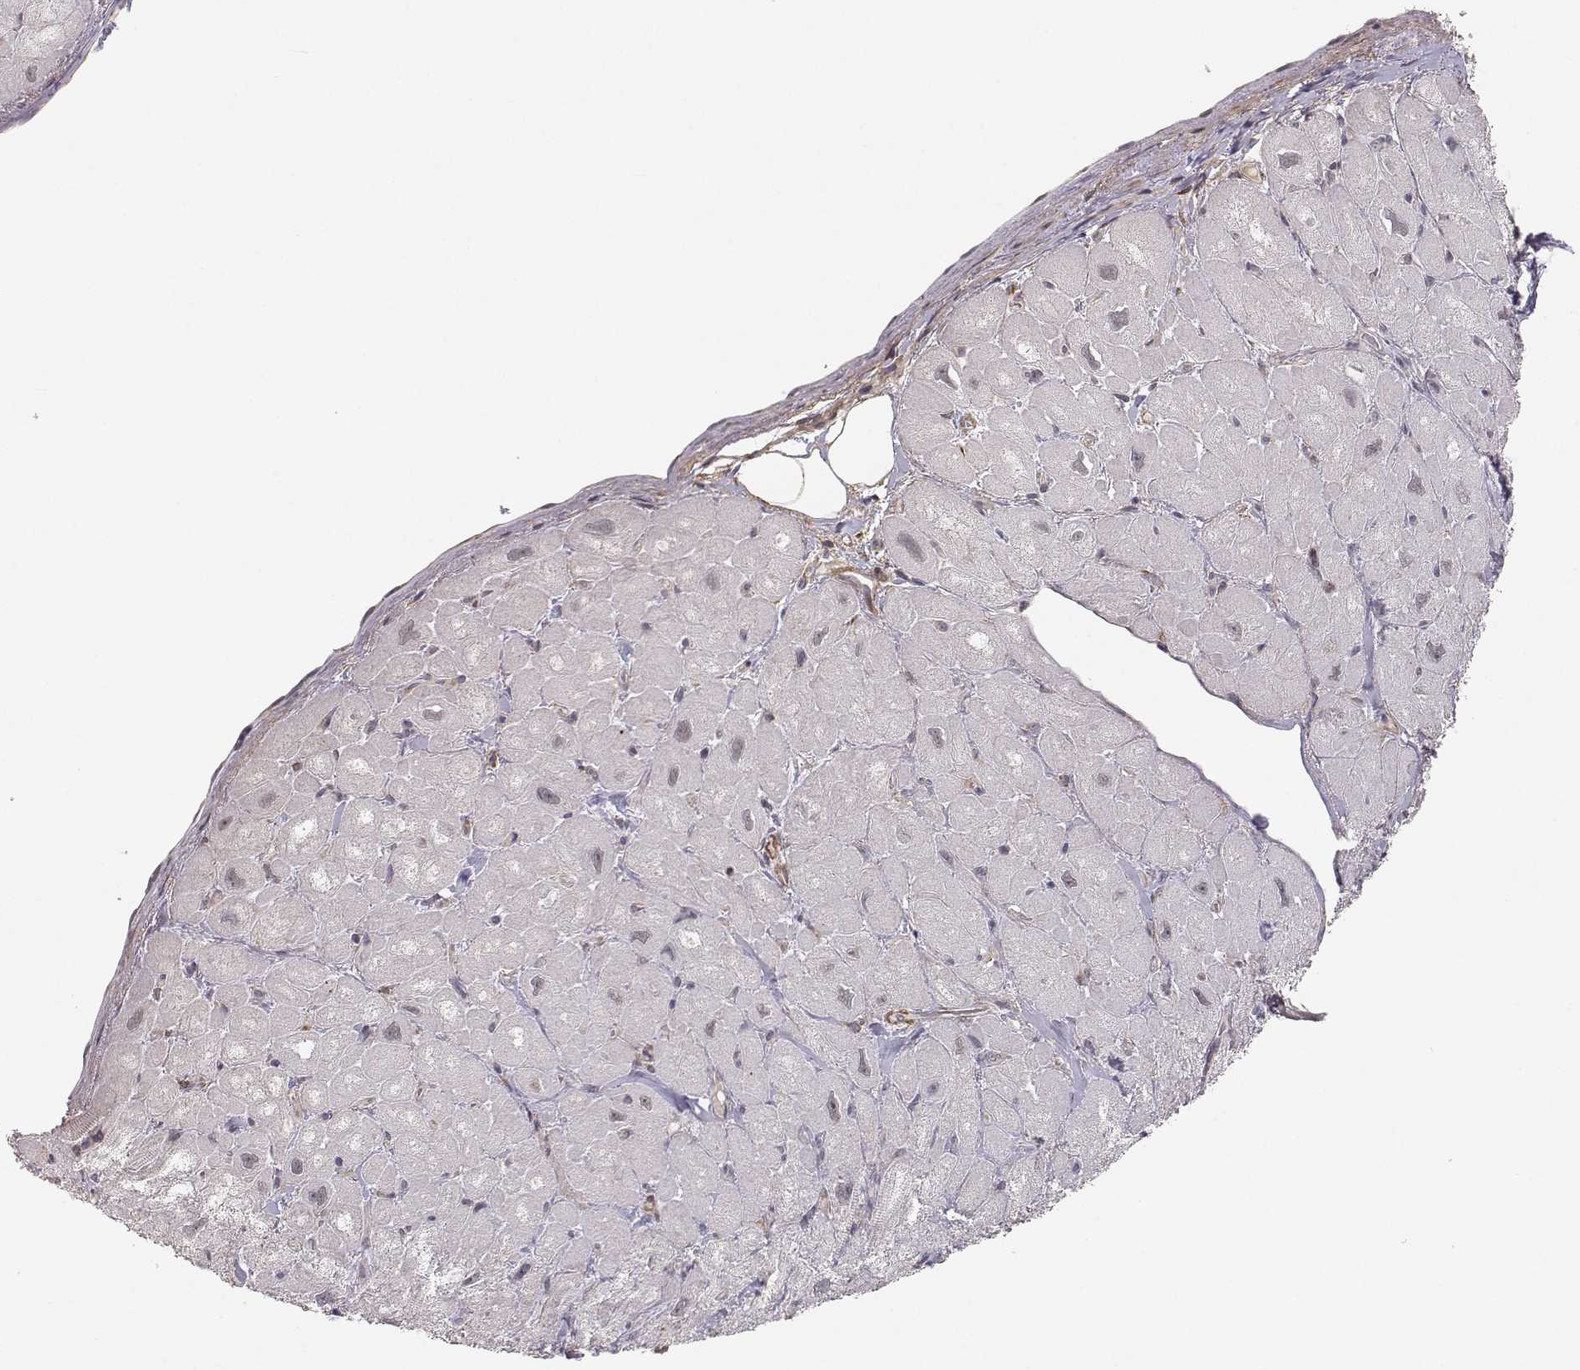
{"staining": {"intensity": "negative", "quantity": "none", "location": "none"}, "tissue": "heart muscle", "cell_type": "Cardiomyocytes", "image_type": "normal", "snomed": [{"axis": "morphology", "description": "Normal tissue, NOS"}, {"axis": "topography", "description": "Heart"}], "caption": "This histopathology image is of normal heart muscle stained with IHC to label a protein in brown with the nuclei are counter-stained blue. There is no staining in cardiomyocytes. (DAB (3,3'-diaminobenzidine) IHC, high magnification).", "gene": "PLEKHG3", "patient": {"sex": "male", "age": 60}}